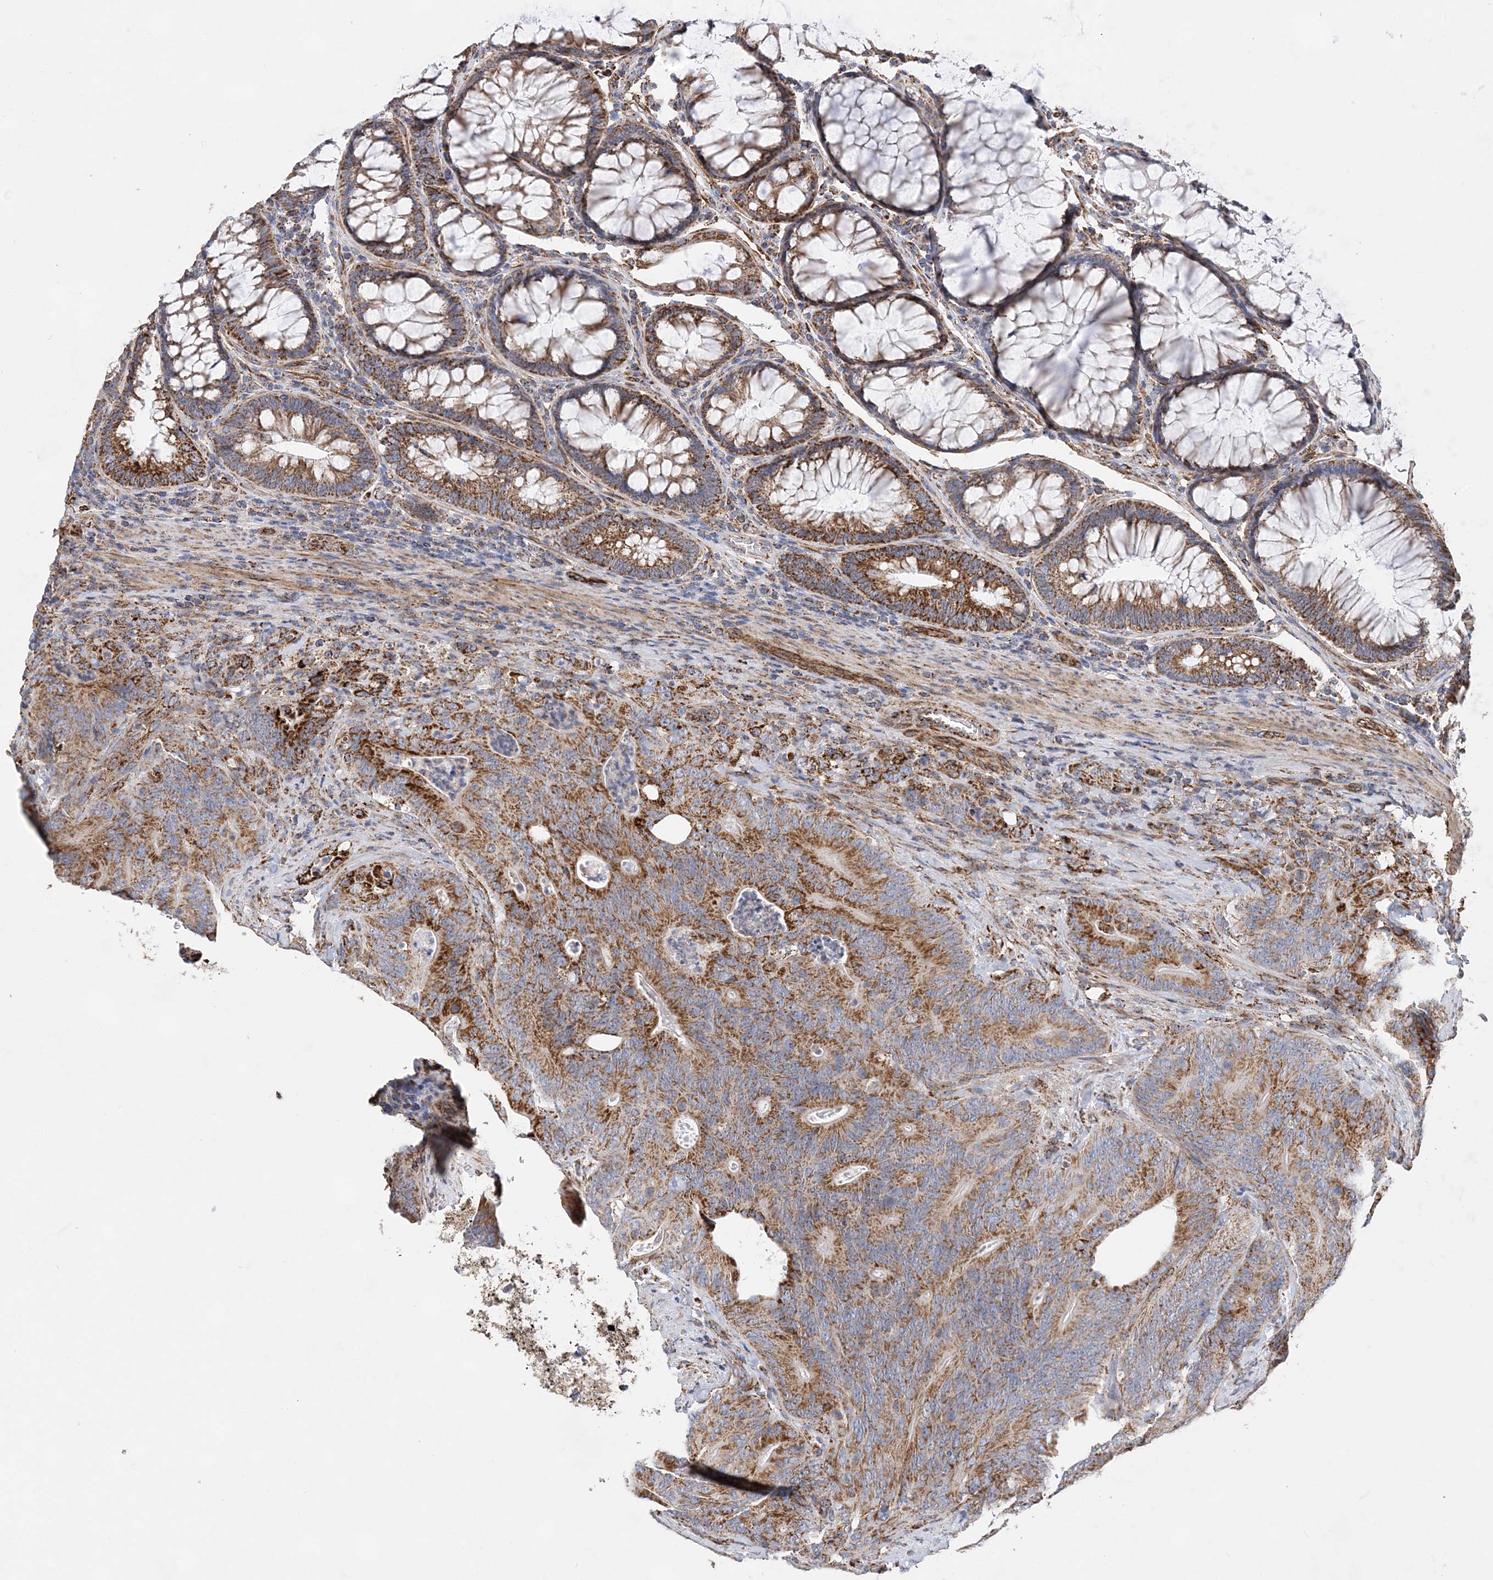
{"staining": {"intensity": "strong", "quantity": ">75%", "location": "cytoplasmic/membranous"}, "tissue": "colorectal cancer", "cell_type": "Tumor cells", "image_type": "cancer", "snomed": [{"axis": "morphology", "description": "Normal tissue, NOS"}, {"axis": "topography", "description": "Colon"}], "caption": "A histopathology image of colorectal cancer stained for a protein shows strong cytoplasmic/membranous brown staining in tumor cells. The staining was performed using DAB (3,3'-diaminobenzidine), with brown indicating positive protein expression. Nuclei are stained blue with hematoxylin.", "gene": "ACOT9", "patient": {"sex": "female", "age": 82}}